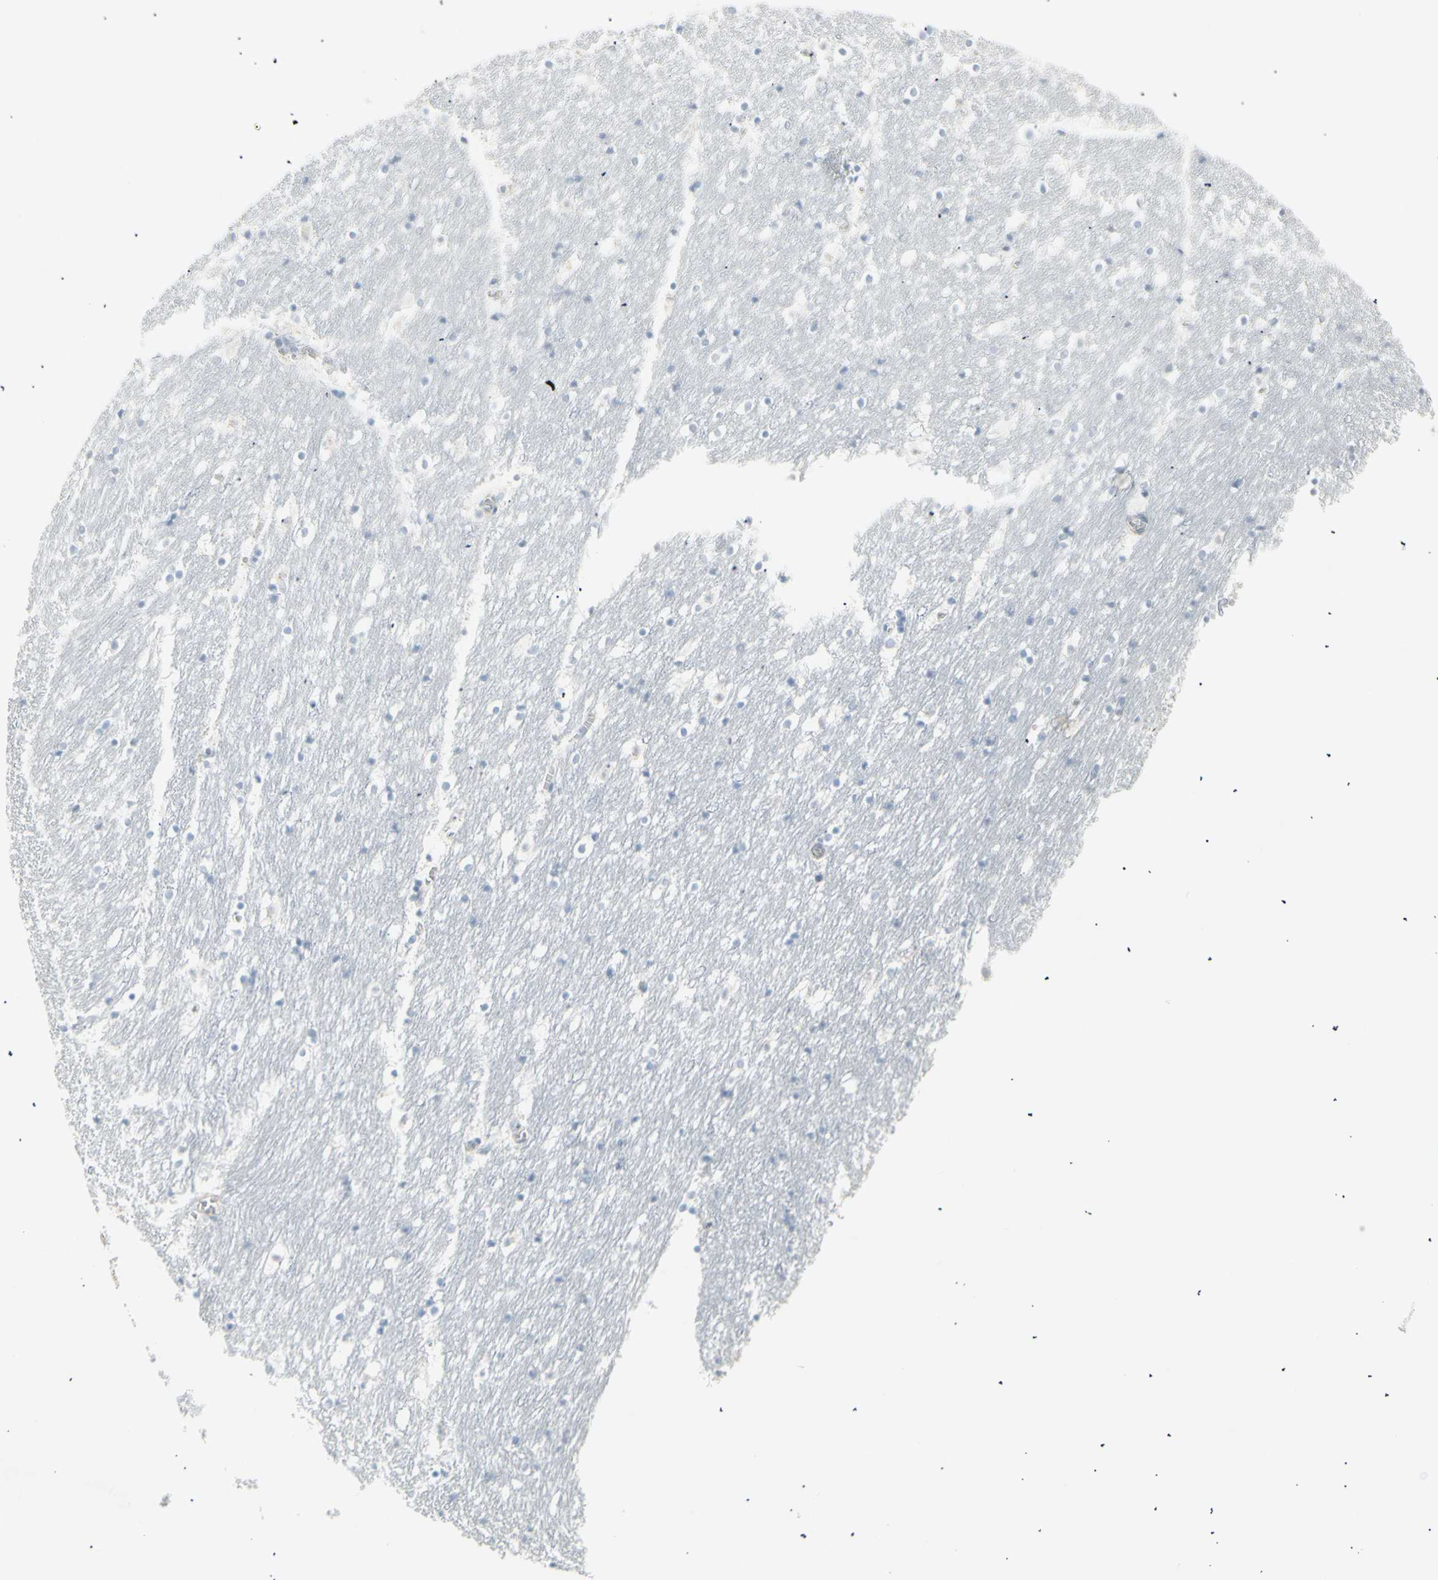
{"staining": {"intensity": "negative", "quantity": "none", "location": "none"}, "tissue": "caudate", "cell_type": "Glial cells", "image_type": "normal", "snomed": [{"axis": "morphology", "description": "Normal tissue, NOS"}, {"axis": "topography", "description": "Lateral ventricle wall"}], "caption": "Immunohistochemistry photomicrograph of unremarkable caudate stained for a protein (brown), which shows no expression in glial cells.", "gene": "YBX2", "patient": {"sex": "male", "age": 45}}